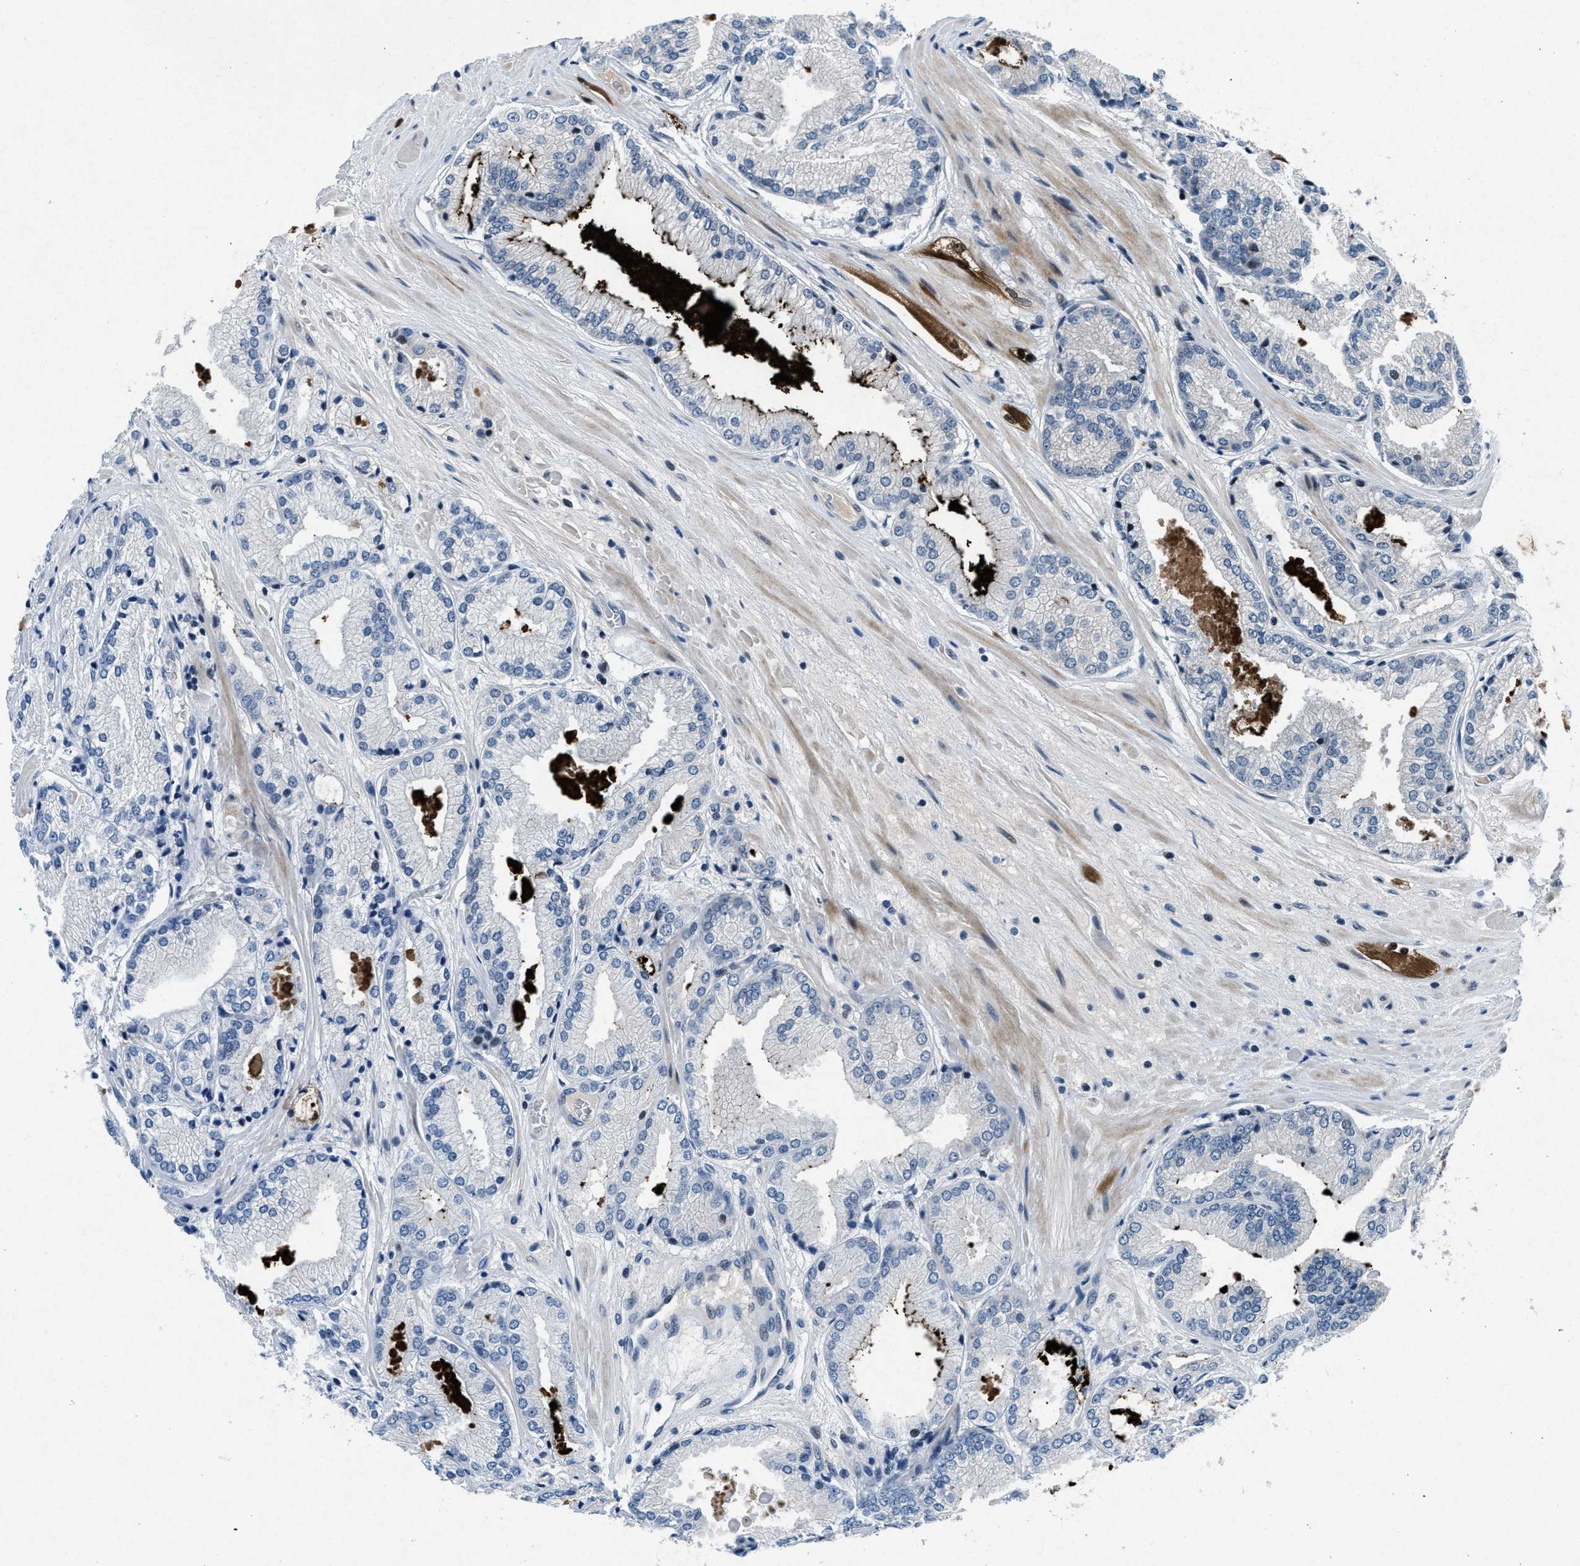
{"staining": {"intensity": "negative", "quantity": "none", "location": "none"}, "tissue": "prostate cancer", "cell_type": "Tumor cells", "image_type": "cancer", "snomed": [{"axis": "morphology", "description": "Adenocarcinoma, High grade"}, {"axis": "topography", "description": "Prostate"}], "caption": "Immunohistochemical staining of human prostate adenocarcinoma (high-grade) demonstrates no significant expression in tumor cells.", "gene": "PHLDA1", "patient": {"sex": "male", "age": 59}}